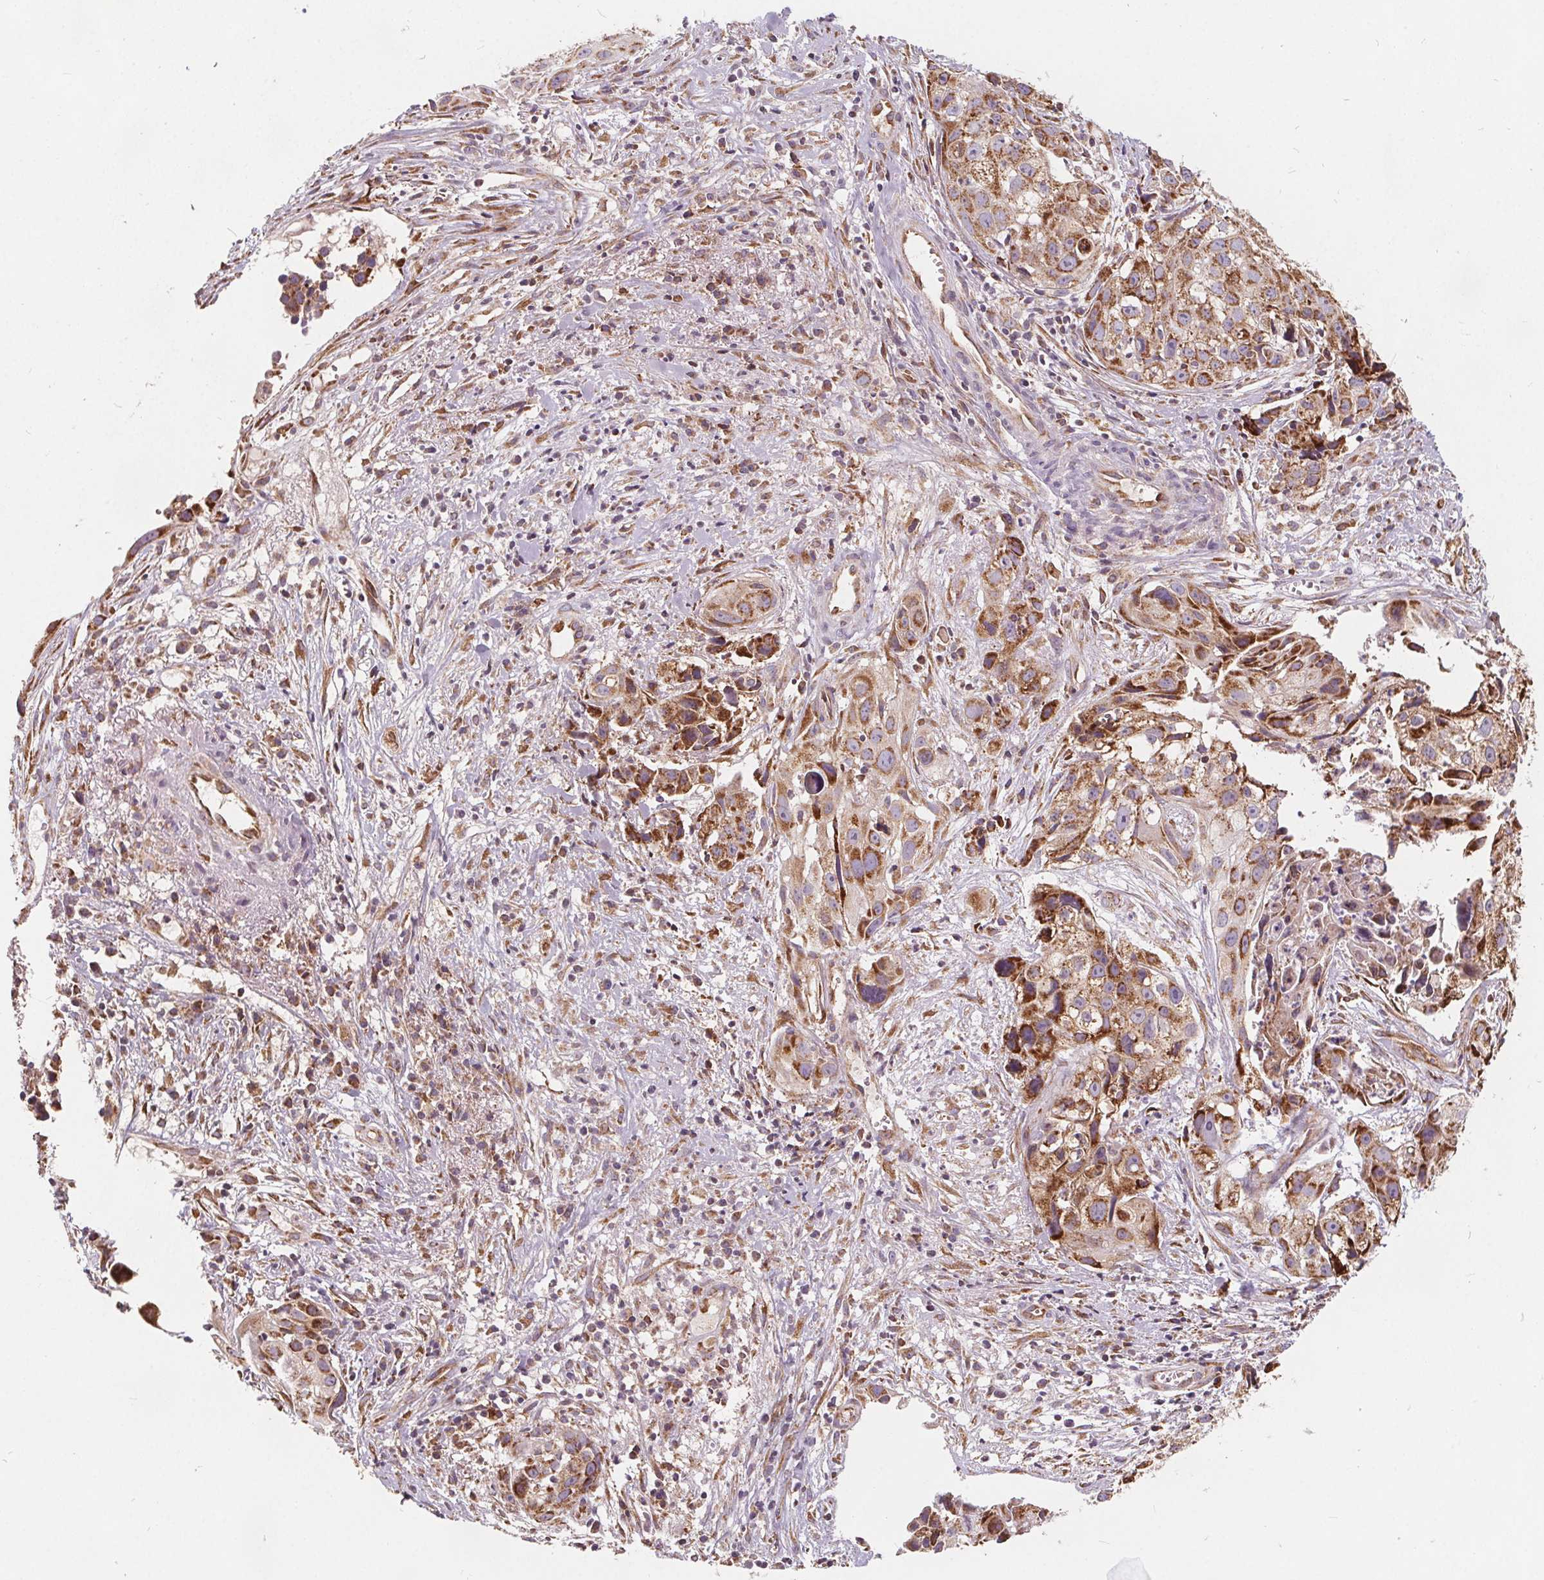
{"staining": {"intensity": "moderate", "quantity": ">75%", "location": "cytoplasmic/membranous"}, "tissue": "cervical cancer", "cell_type": "Tumor cells", "image_type": "cancer", "snomed": [{"axis": "morphology", "description": "Squamous cell carcinoma, NOS"}, {"axis": "topography", "description": "Cervix"}], "caption": "High-power microscopy captured an IHC photomicrograph of cervical squamous cell carcinoma, revealing moderate cytoplasmic/membranous staining in about >75% of tumor cells. (Brightfield microscopy of DAB IHC at high magnification).", "gene": "PLSCR3", "patient": {"sex": "female", "age": 53}}